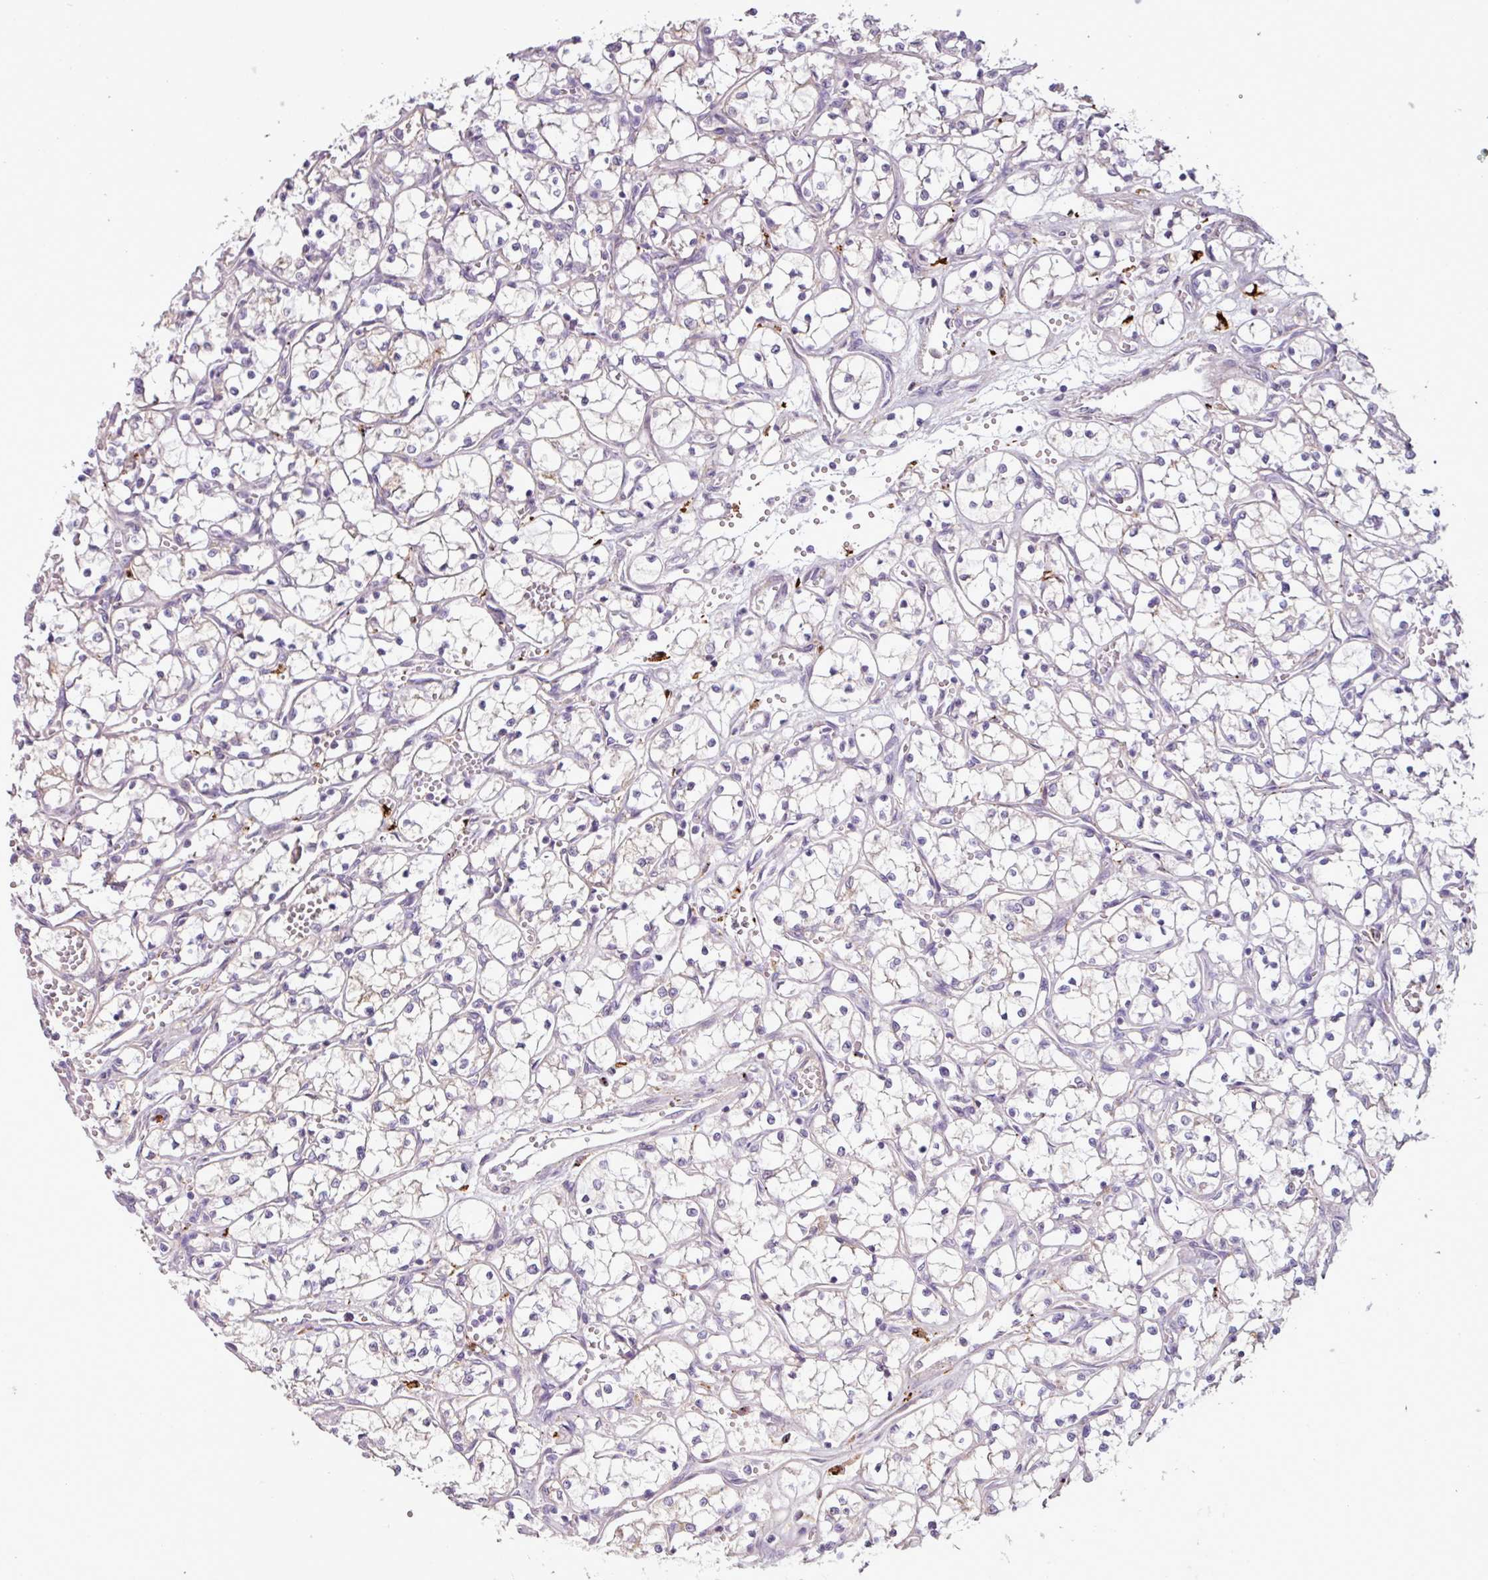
{"staining": {"intensity": "negative", "quantity": "none", "location": "none"}, "tissue": "renal cancer", "cell_type": "Tumor cells", "image_type": "cancer", "snomed": [{"axis": "morphology", "description": "Adenocarcinoma, NOS"}, {"axis": "topography", "description": "Kidney"}], "caption": "High magnification brightfield microscopy of renal cancer stained with DAB (brown) and counterstained with hematoxylin (blue): tumor cells show no significant staining.", "gene": "C4B", "patient": {"sex": "female", "age": 69}}